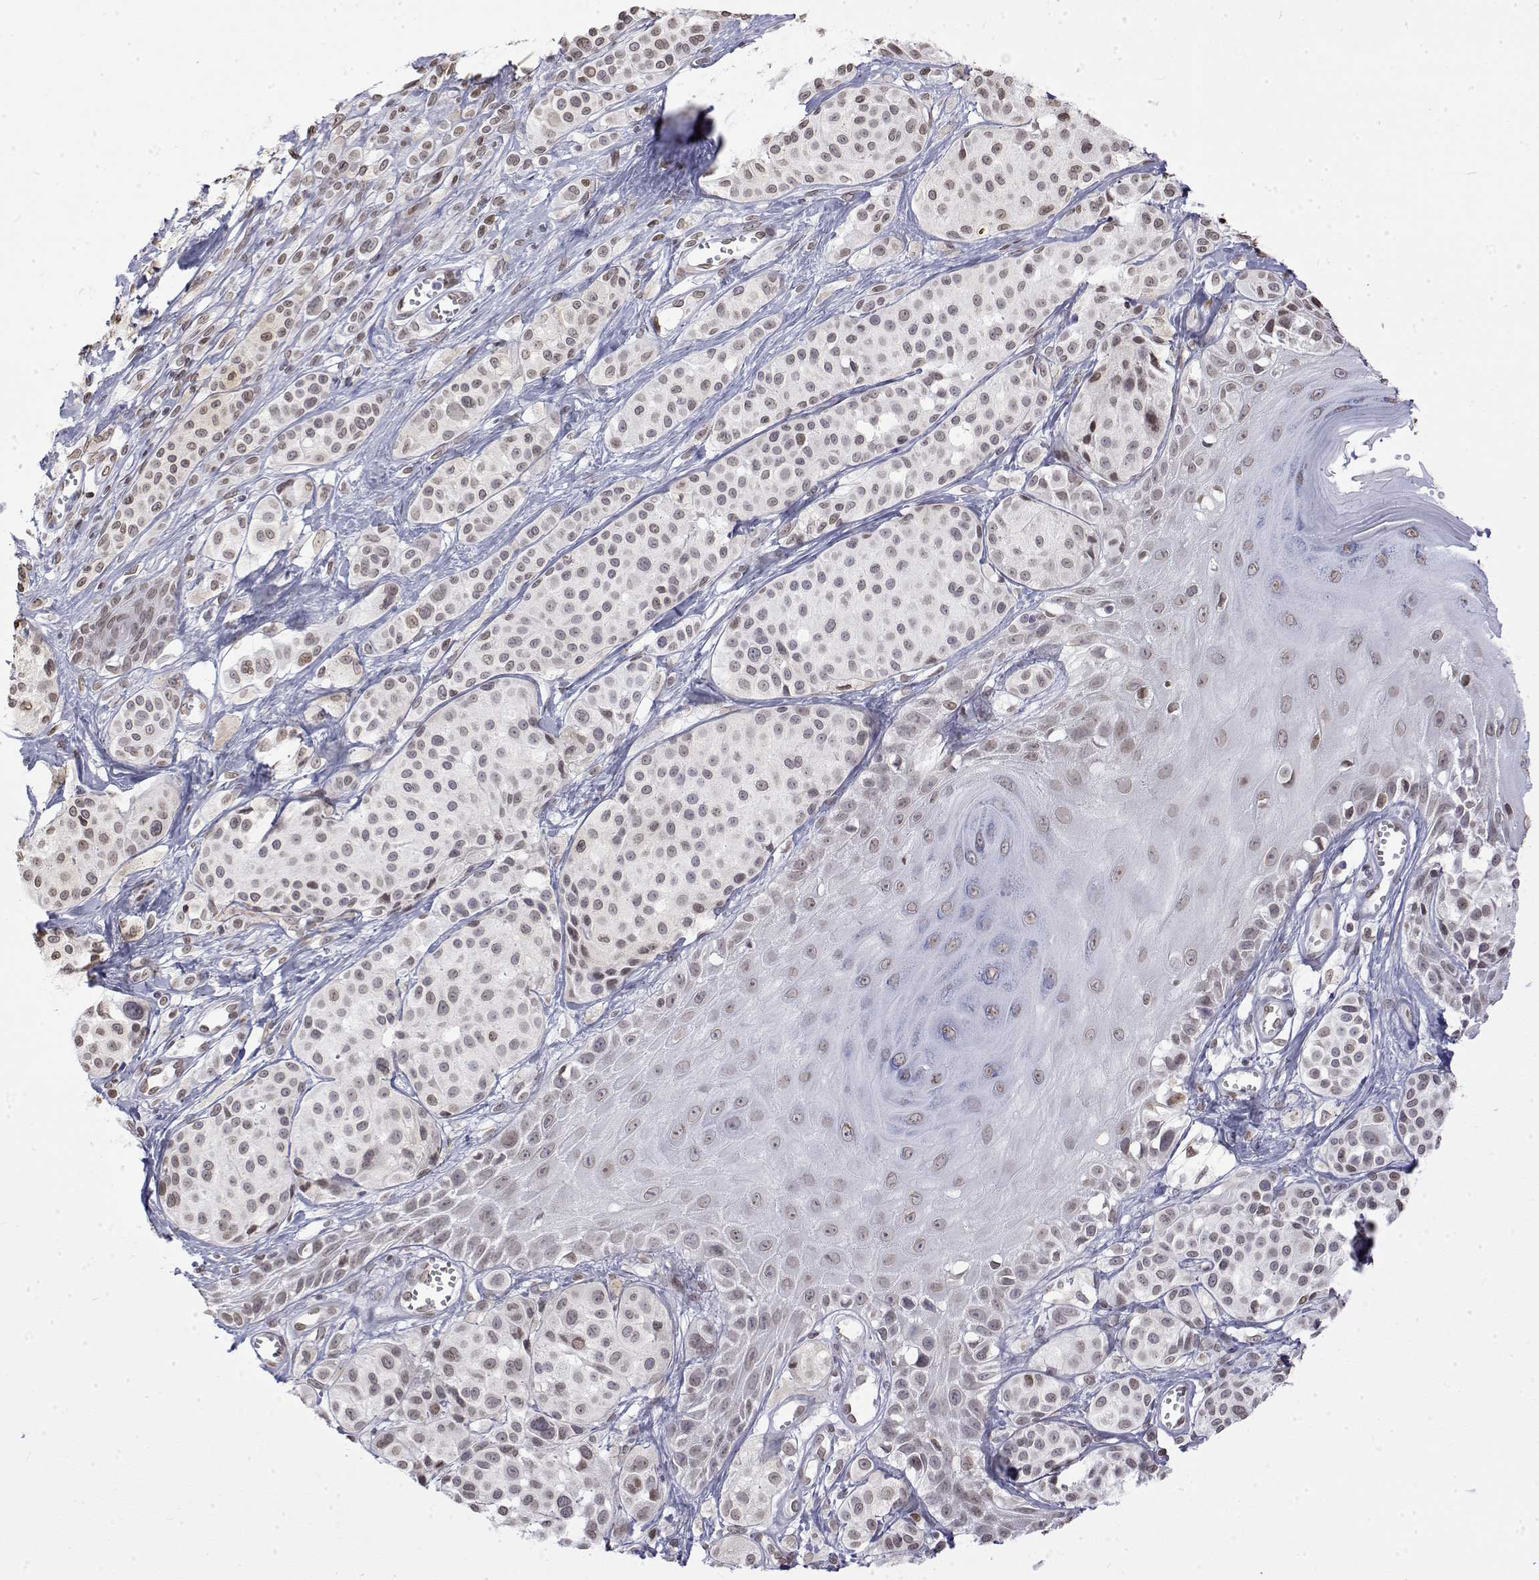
{"staining": {"intensity": "weak", "quantity": ">75%", "location": "nuclear"}, "tissue": "melanoma", "cell_type": "Tumor cells", "image_type": "cancer", "snomed": [{"axis": "morphology", "description": "Malignant melanoma, NOS"}, {"axis": "topography", "description": "Skin"}], "caption": "Melanoma was stained to show a protein in brown. There is low levels of weak nuclear expression in about >75% of tumor cells. (DAB (3,3'-diaminobenzidine) IHC, brown staining for protein, blue staining for nuclei).", "gene": "ZNF532", "patient": {"sex": "male", "age": 77}}